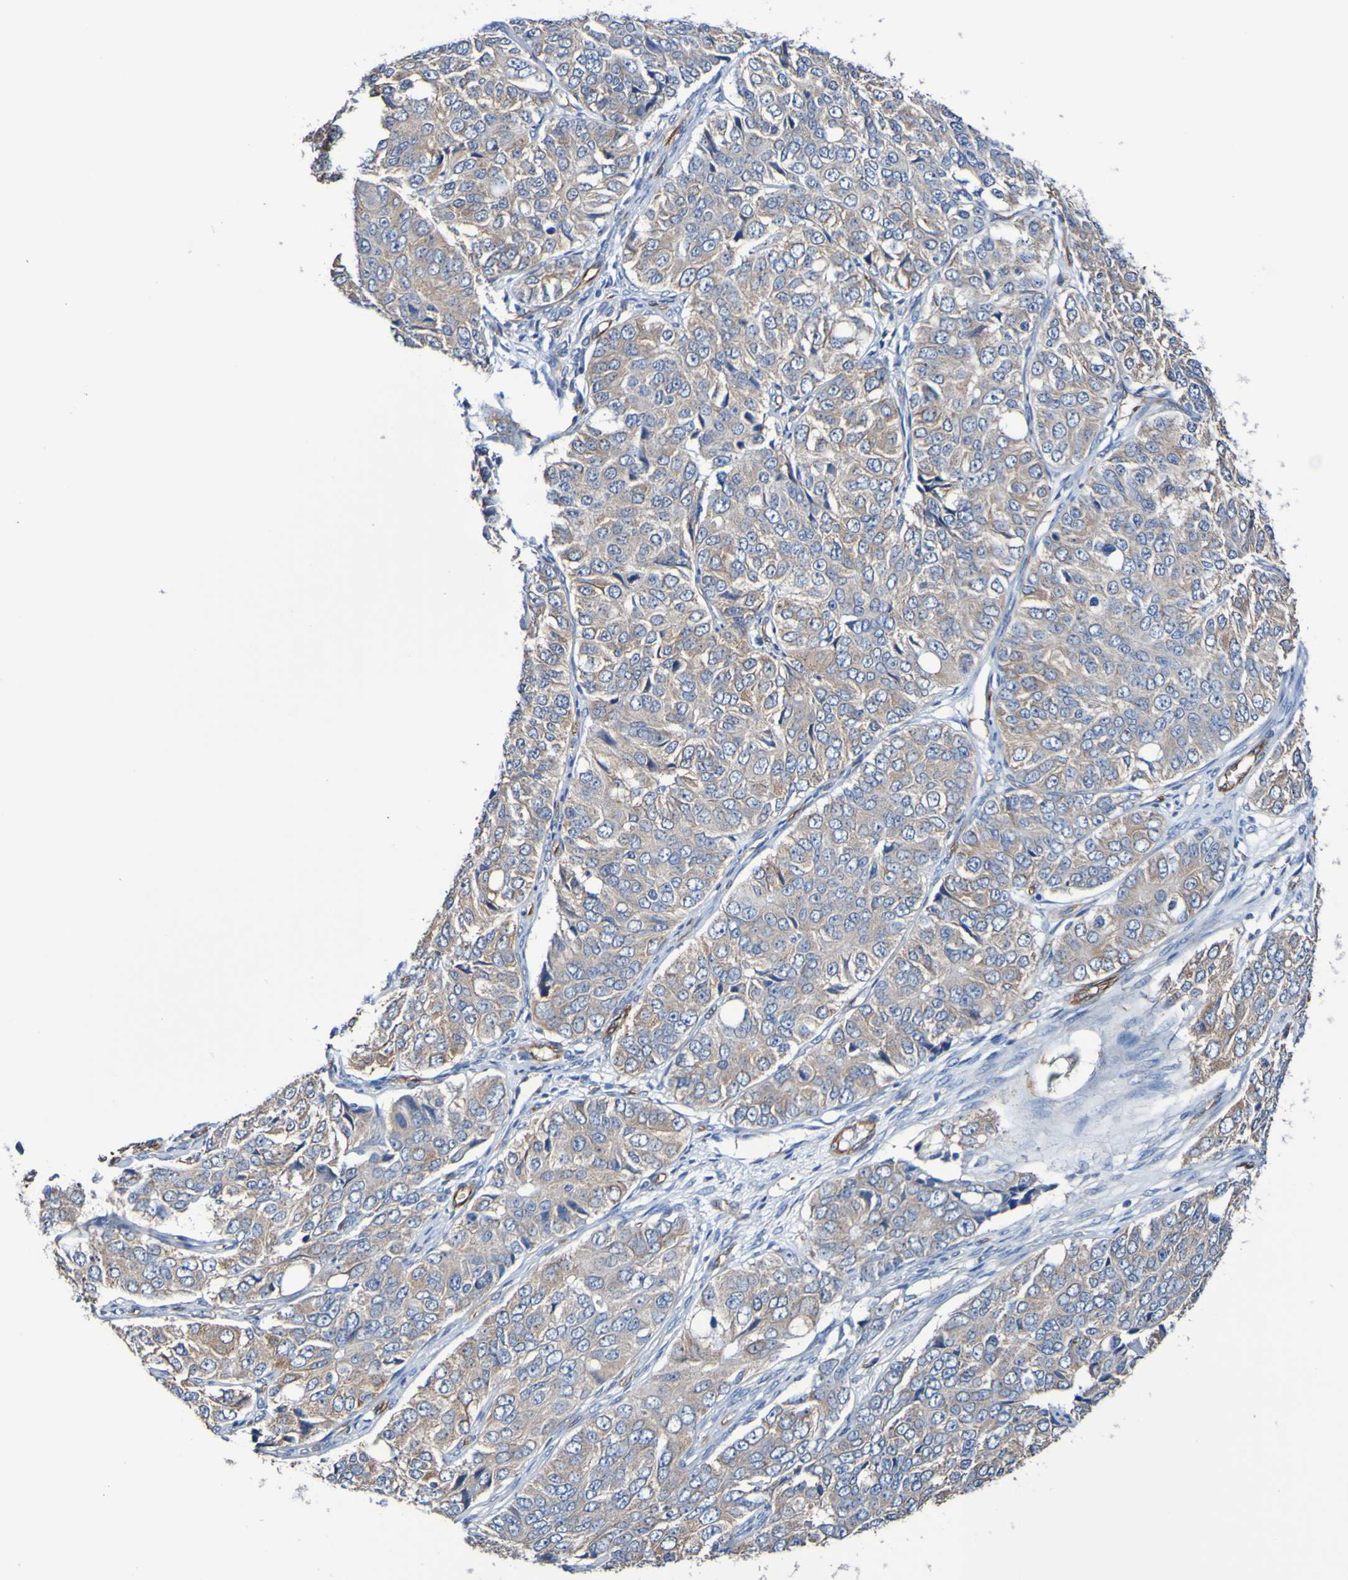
{"staining": {"intensity": "weak", "quantity": ">75%", "location": "cytoplasmic/membranous"}, "tissue": "ovarian cancer", "cell_type": "Tumor cells", "image_type": "cancer", "snomed": [{"axis": "morphology", "description": "Carcinoma, endometroid"}, {"axis": "topography", "description": "Ovary"}], "caption": "Immunohistochemical staining of ovarian cancer shows weak cytoplasmic/membranous protein staining in about >75% of tumor cells. The staining was performed using DAB (3,3'-diaminobenzidine), with brown indicating positive protein expression. Nuclei are stained blue with hematoxylin.", "gene": "ELMOD3", "patient": {"sex": "female", "age": 51}}